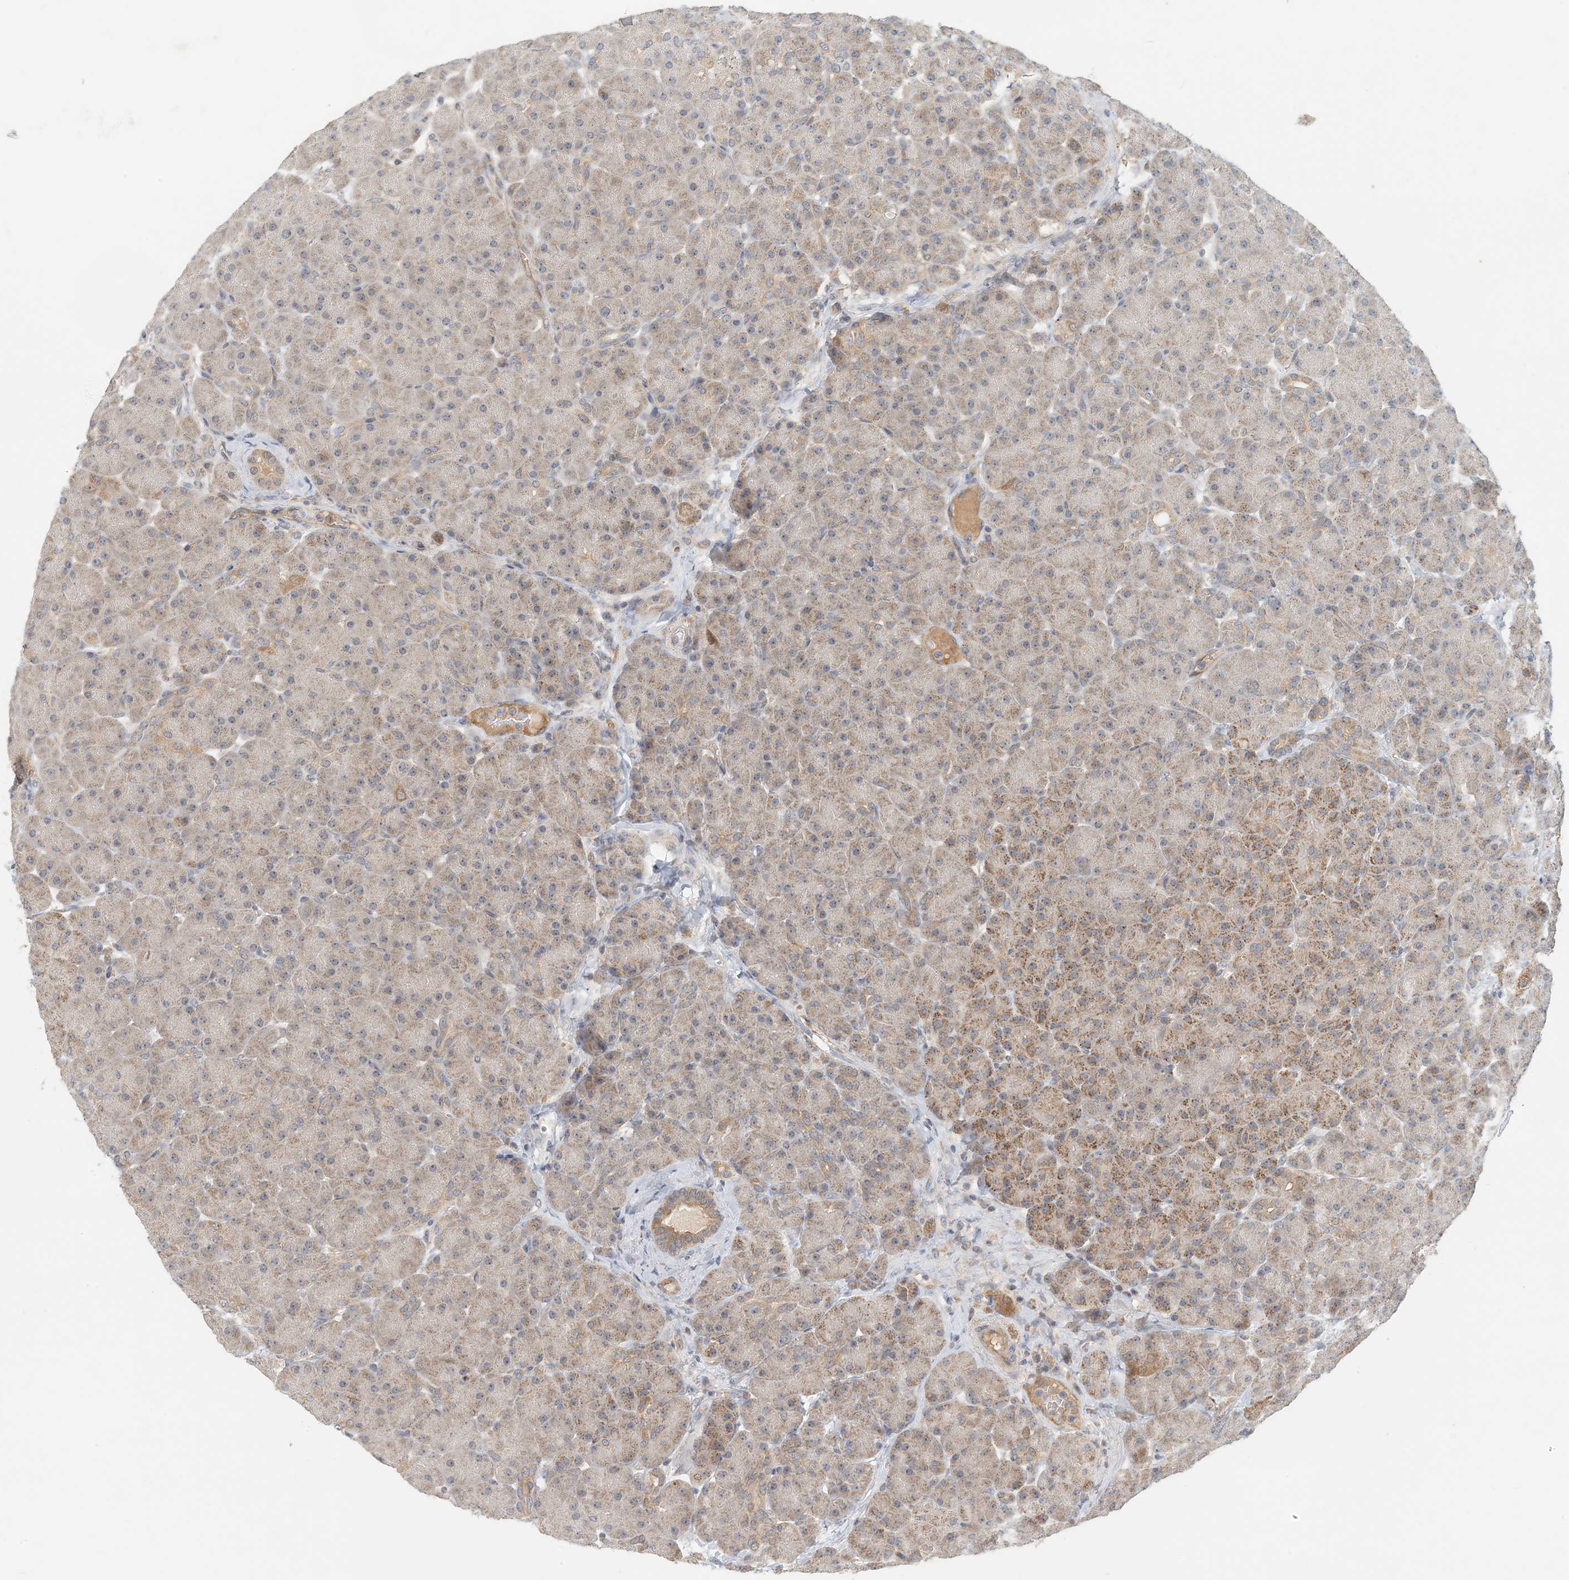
{"staining": {"intensity": "moderate", "quantity": "25%-75%", "location": "cytoplasmic/membranous"}, "tissue": "pancreas", "cell_type": "Exocrine glandular cells", "image_type": "normal", "snomed": [{"axis": "morphology", "description": "Normal tissue, NOS"}, {"axis": "topography", "description": "Pancreas"}], "caption": "Pancreas stained with DAB (3,3'-diaminobenzidine) immunohistochemistry reveals medium levels of moderate cytoplasmic/membranous staining in about 25%-75% of exocrine glandular cells.", "gene": "ZBTB3", "patient": {"sex": "male", "age": 66}}